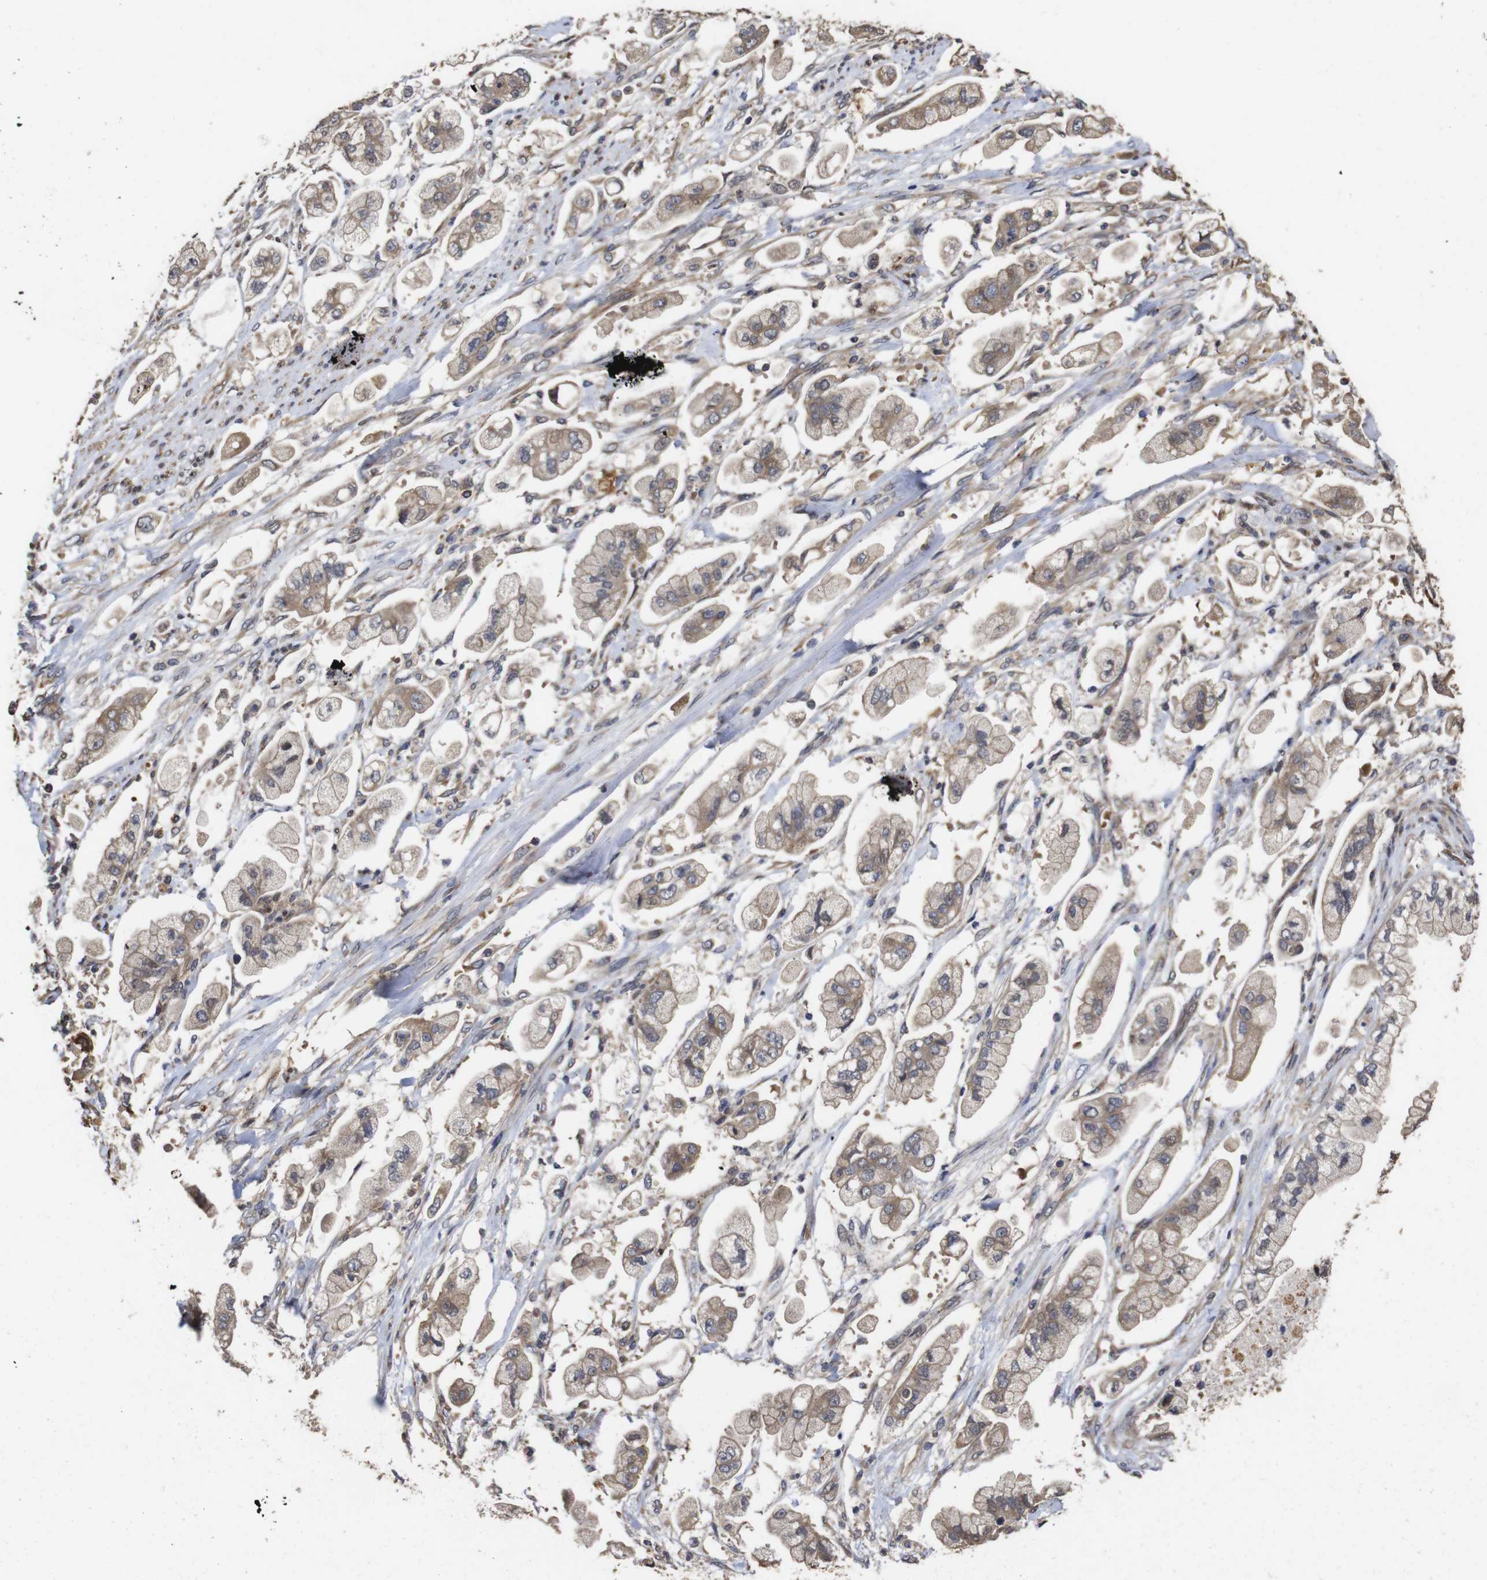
{"staining": {"intensity": "moderate", "quantity": ">75%", "location": "cytoplasmic/membranous"}, "tissue": "stomach cancer", "cell_type": "Tumor cells", "image_type": "cancer", "snomed": [{"axis": "morphology", "description": "Adenocarcinoma, NOS"}, {"axis": "topography", "description": "Stomach"}], "caption": "Protein staining reveals moderate cytoplasmic/membranous staining in approximately >75% of tumor cells in stomach cancer (adenocarcinoma).", "gene": "PTPN14", "patient": {"sex": "male", "age": 62}}